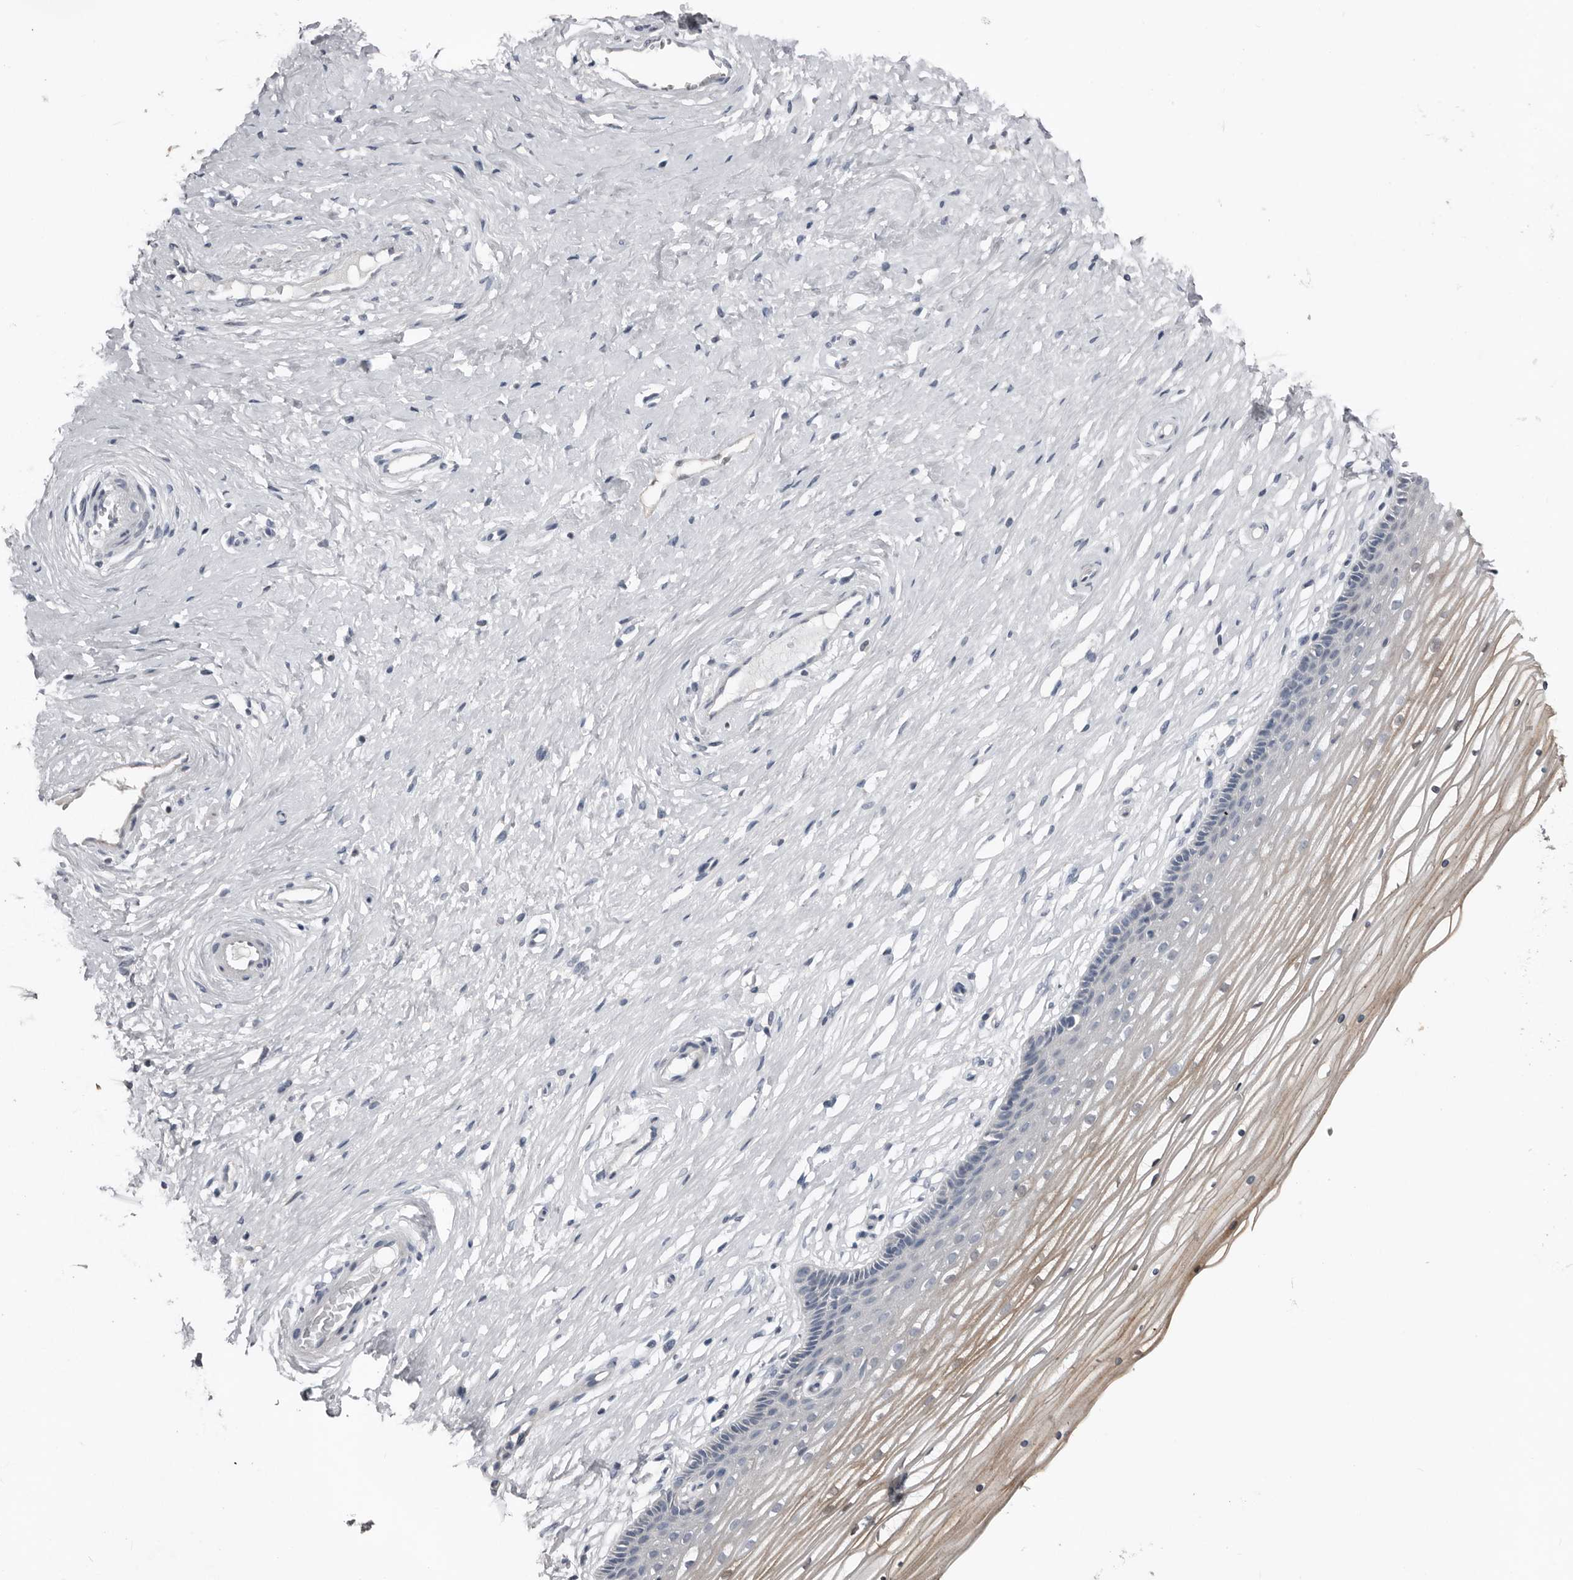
{"staining": {"intensity": "weak", "quantity": "<25%", "location": "cytoplasmic/membranous"}, "tissue": "vagina", "cell_type": "Squamous epithelial cells", "image_type": "normal", "snomed": [{"axis": "morphology", "description": "Normal tissue, NOS"}, {"axis": "topography", "description": "Vagina"}, {"axis": "topography", "description": "Cervix"}], "caption": "A high-resolution micrograph shows IHC staining of unremarkable vagina, which reveals no significant staining in squamous epithelial cells. Nuclei are stained in blue.", "gene": "FABP7", "patient": {"sex": "female", "age": 40}}